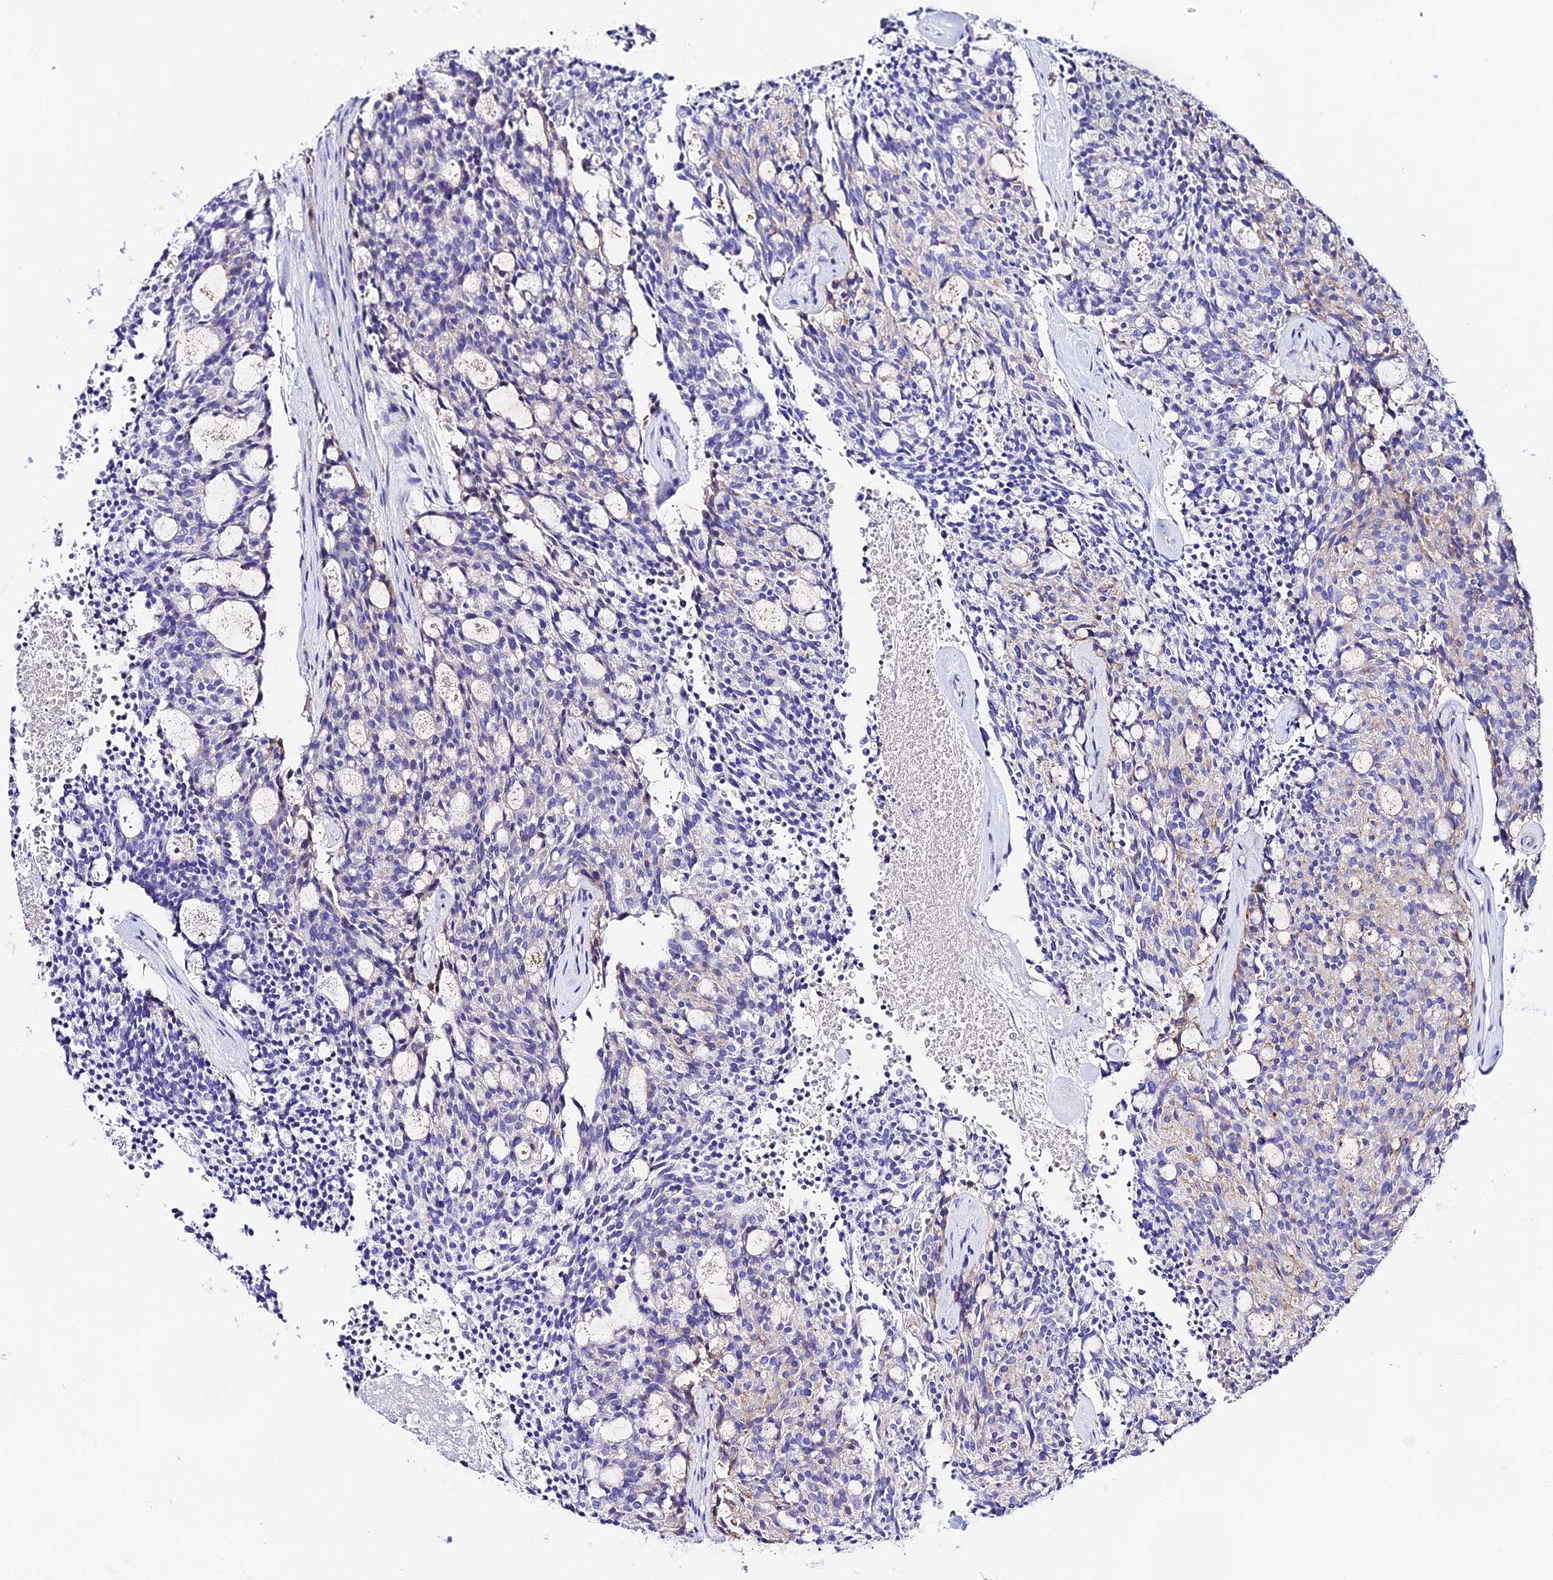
{"staining": {"intensity": "weak", "quantity": "<25%", "location": "cytoplasmic/membranous"}, "tissue": "carcinoid", "cell_type": "Tumor cells", "image_type": "cancer", "snomed": [{"axis": "morphology", "description": "Carcinoid, malignant, NOS"}, {"axis": "topography", "description": "Pancreas"}], "caption": "Tumor cells show no significant protein staining in carcinoid (malignant).", "gene": "TMEM117", "patient": {"sex": "female", "age": 54}}